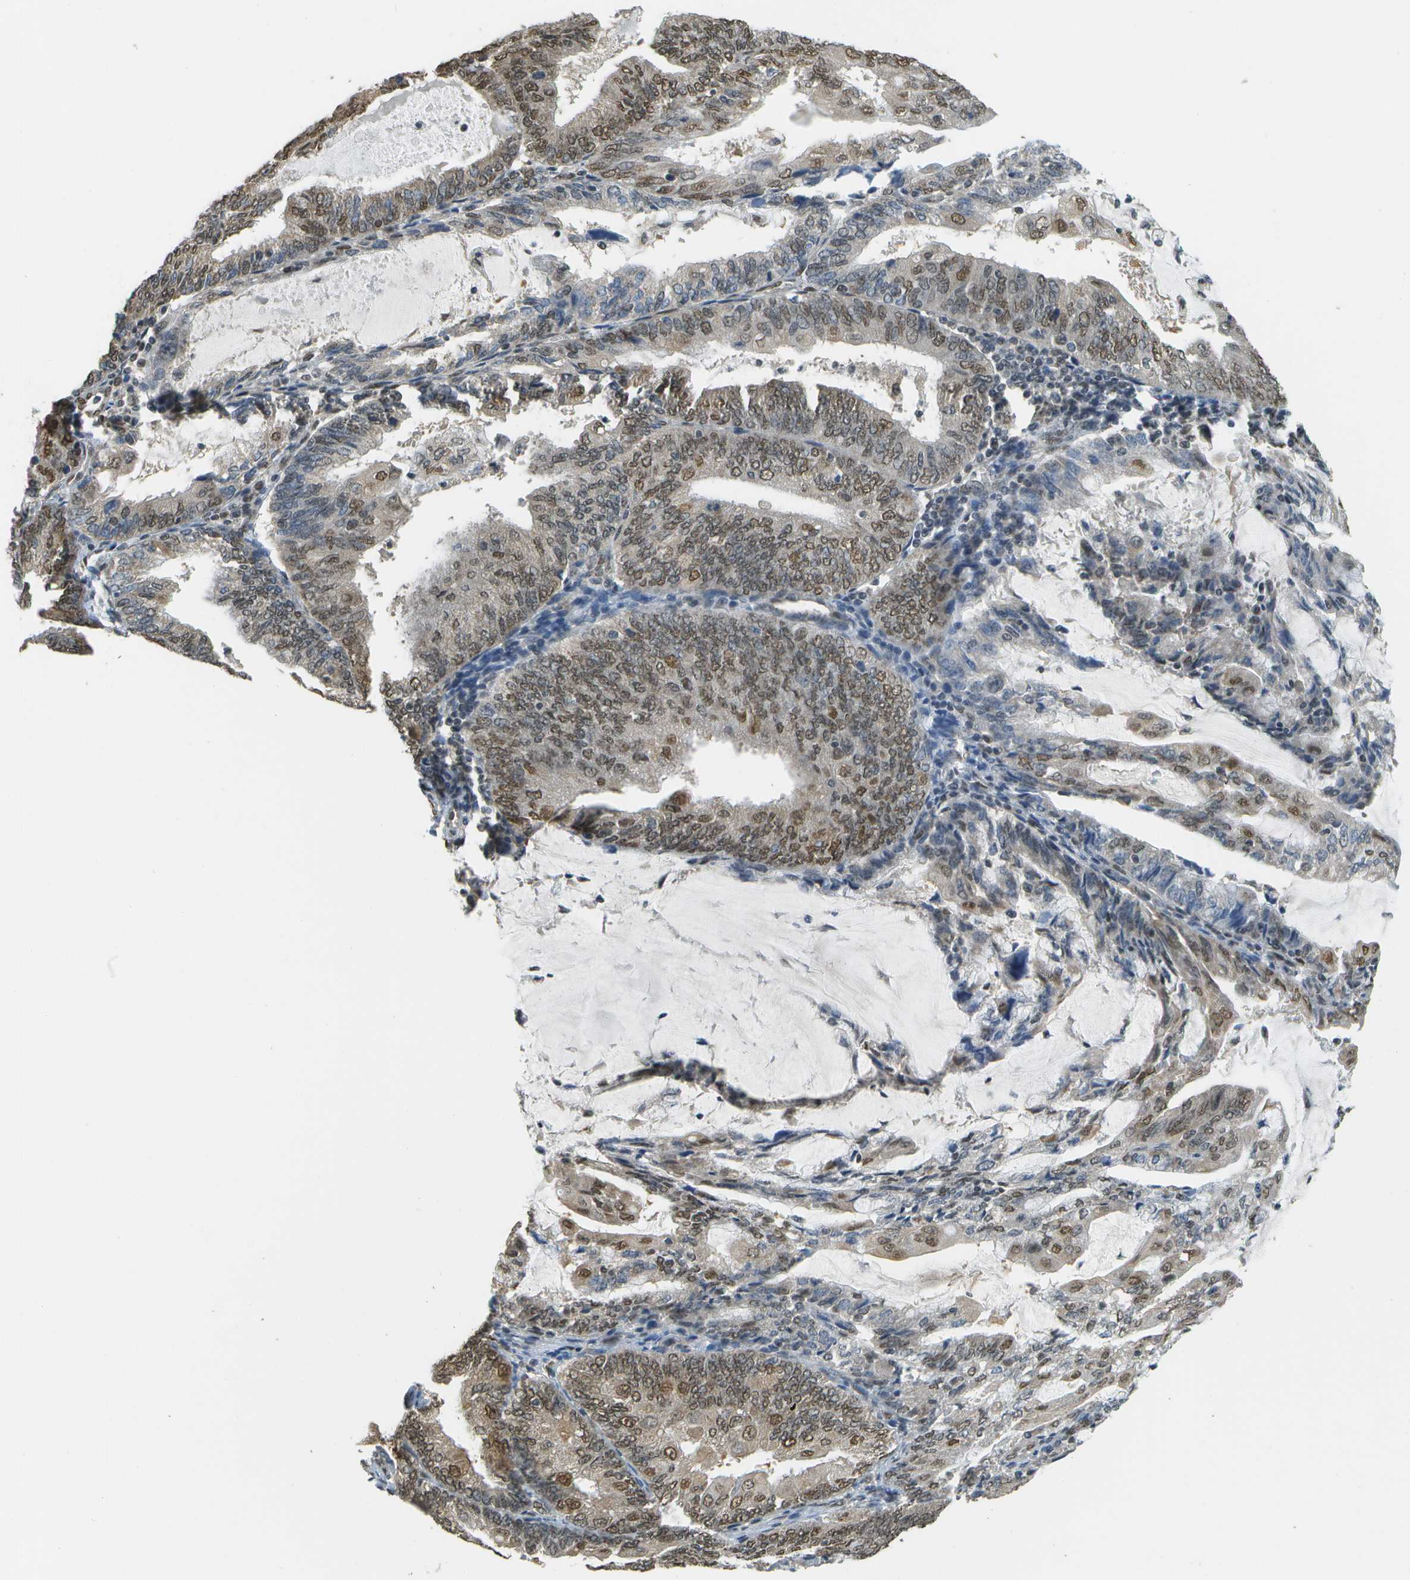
{"staining": {"intensity": "moderate", "quantity": ">75%", "location": "nuclear"}, "tissue": "endometrial cancer", "cell_type": "Tumor cells", "image_type": "cancer", "snomed": [{"axis": "morphology", "description": "Adenocarcinoma, NOS"}, {"axis": "topography", "description": "Endometrium"}], "caption": "Protein positivity by IHC displays moderate nuclear positivity in about >75% of tumor cells in adenocarcinoma (endometrial). The protein is stained brown, and the nuclei are stained in blue (DAB (3,3'-diaminobenzidine) IHC with brightfield microscopy, high magnification).", "gene": "ABL2", "patient": {"sex": "female", "age": 81}}